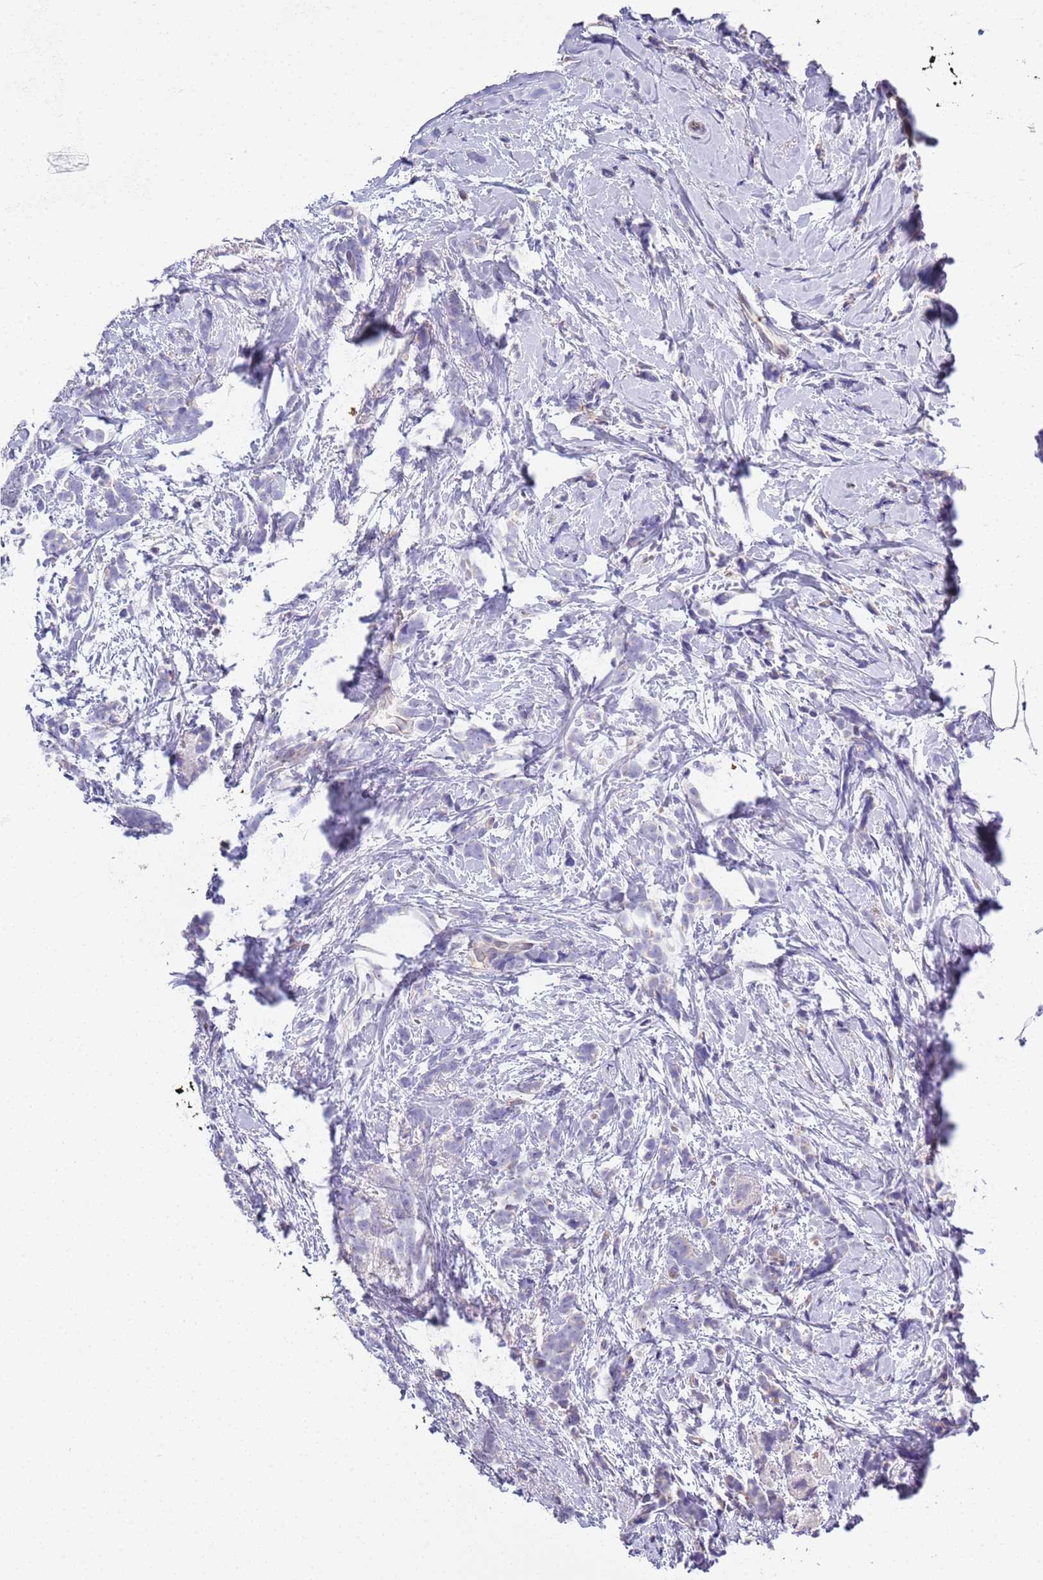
{"staining": {"intensity": "negative", "quantity": "none", "location": "none"}, "tissue": "breast cancer", "cell_type": "Tumor cells", "image_type": "cancer", "snomed": [{"axis": "morphology", "description": "Lobular carcinoma"}, {"axis": "topography", "description": "Breast"}], "caption": "Breast cancer (lobular carcinoma) stained for a protein using immunohistochemistry reveals no staining tumor cells.", "gene": "BRMS1L", "patient": {"sex": "female", "age": 58}}